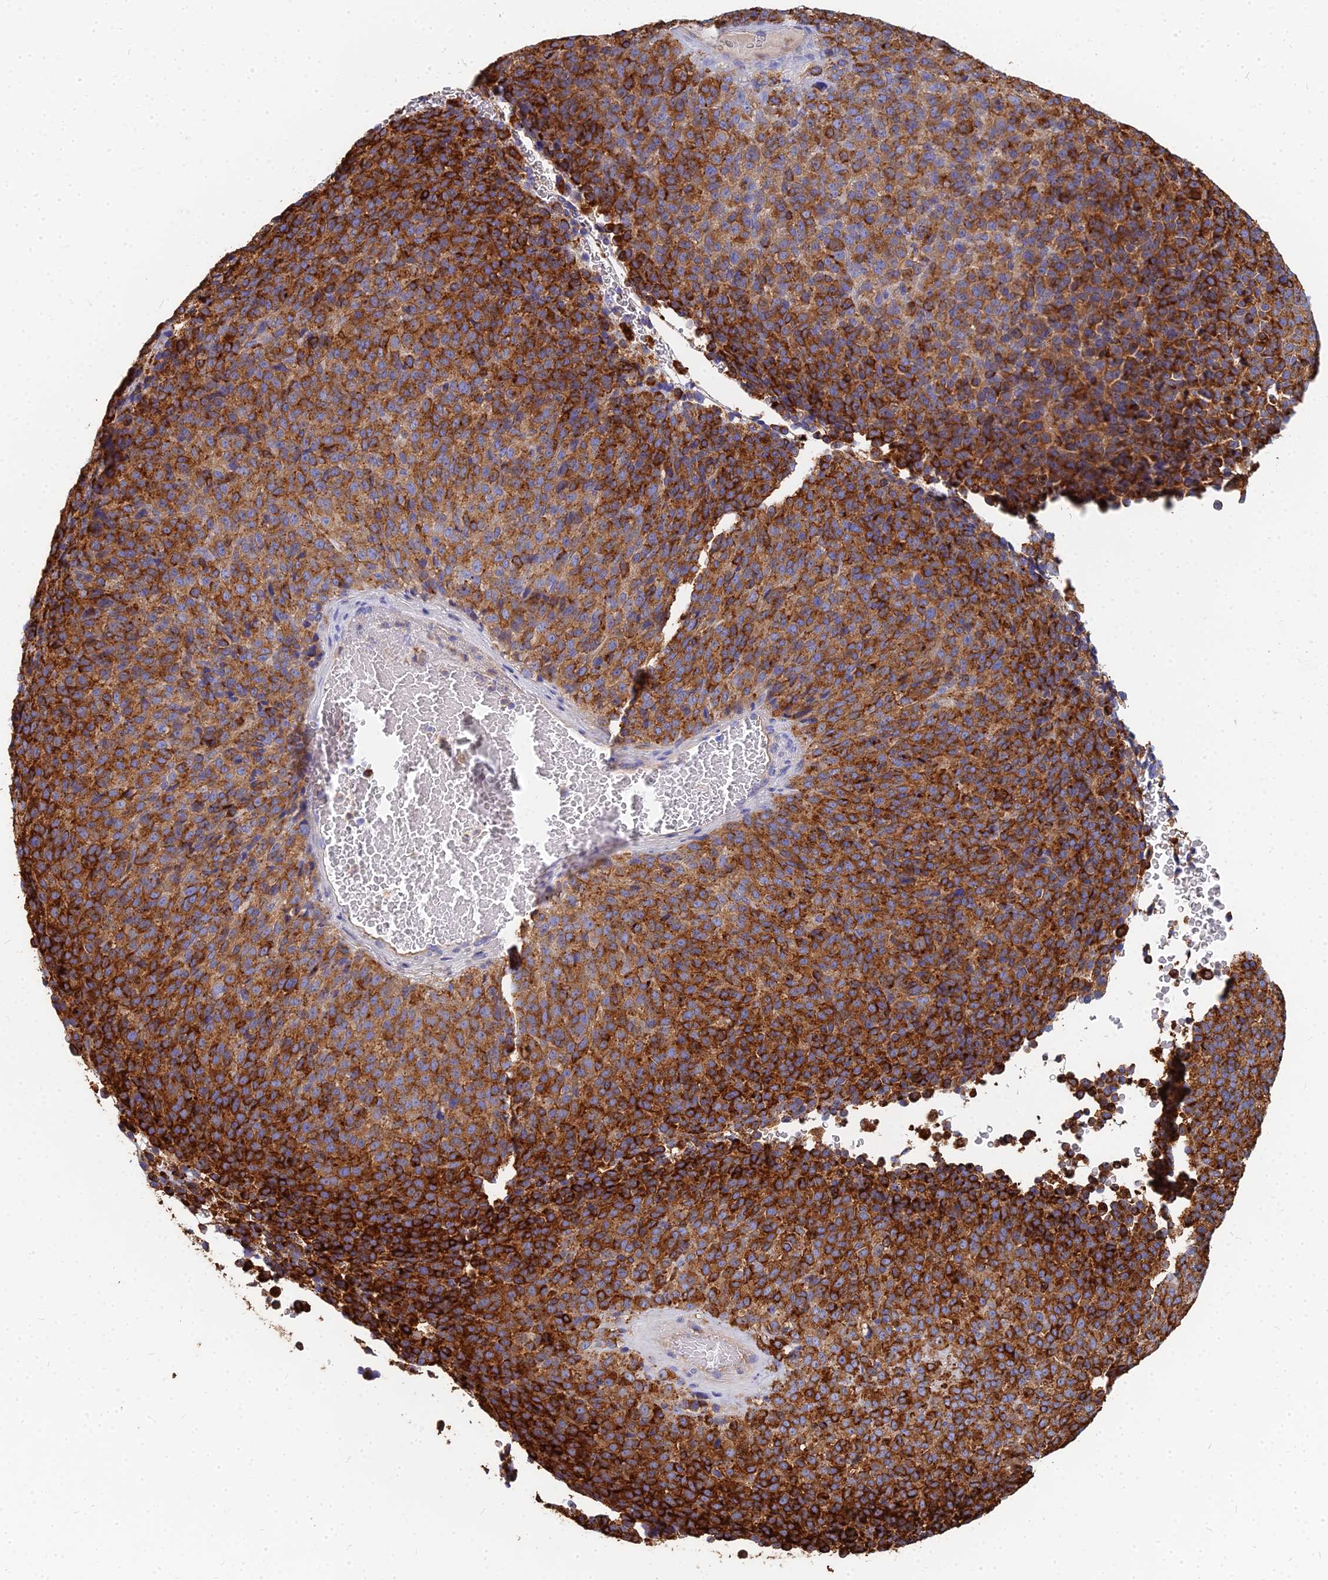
{"staining": {"intensity": "strong", "quantity": ">75%", "location": "cytoplasmic/membranous"}, "tissue": "melanoma", "cell_type": "Tumor cells", "image_type": "cancer", "snomed": [{"axis": "morphology", "description": "Malignant melanoma, Metastatic site"}, {"axis": "topography", "description": "Brain"}], "caption": "This is a photomicrograph of immunohistochemistry staining of melanoma, which shows strong positivity in the cytoplasmic/membranous of tumor cells.", "gene": "VAT1", "patient": {"sex": "female", "age": 56}}